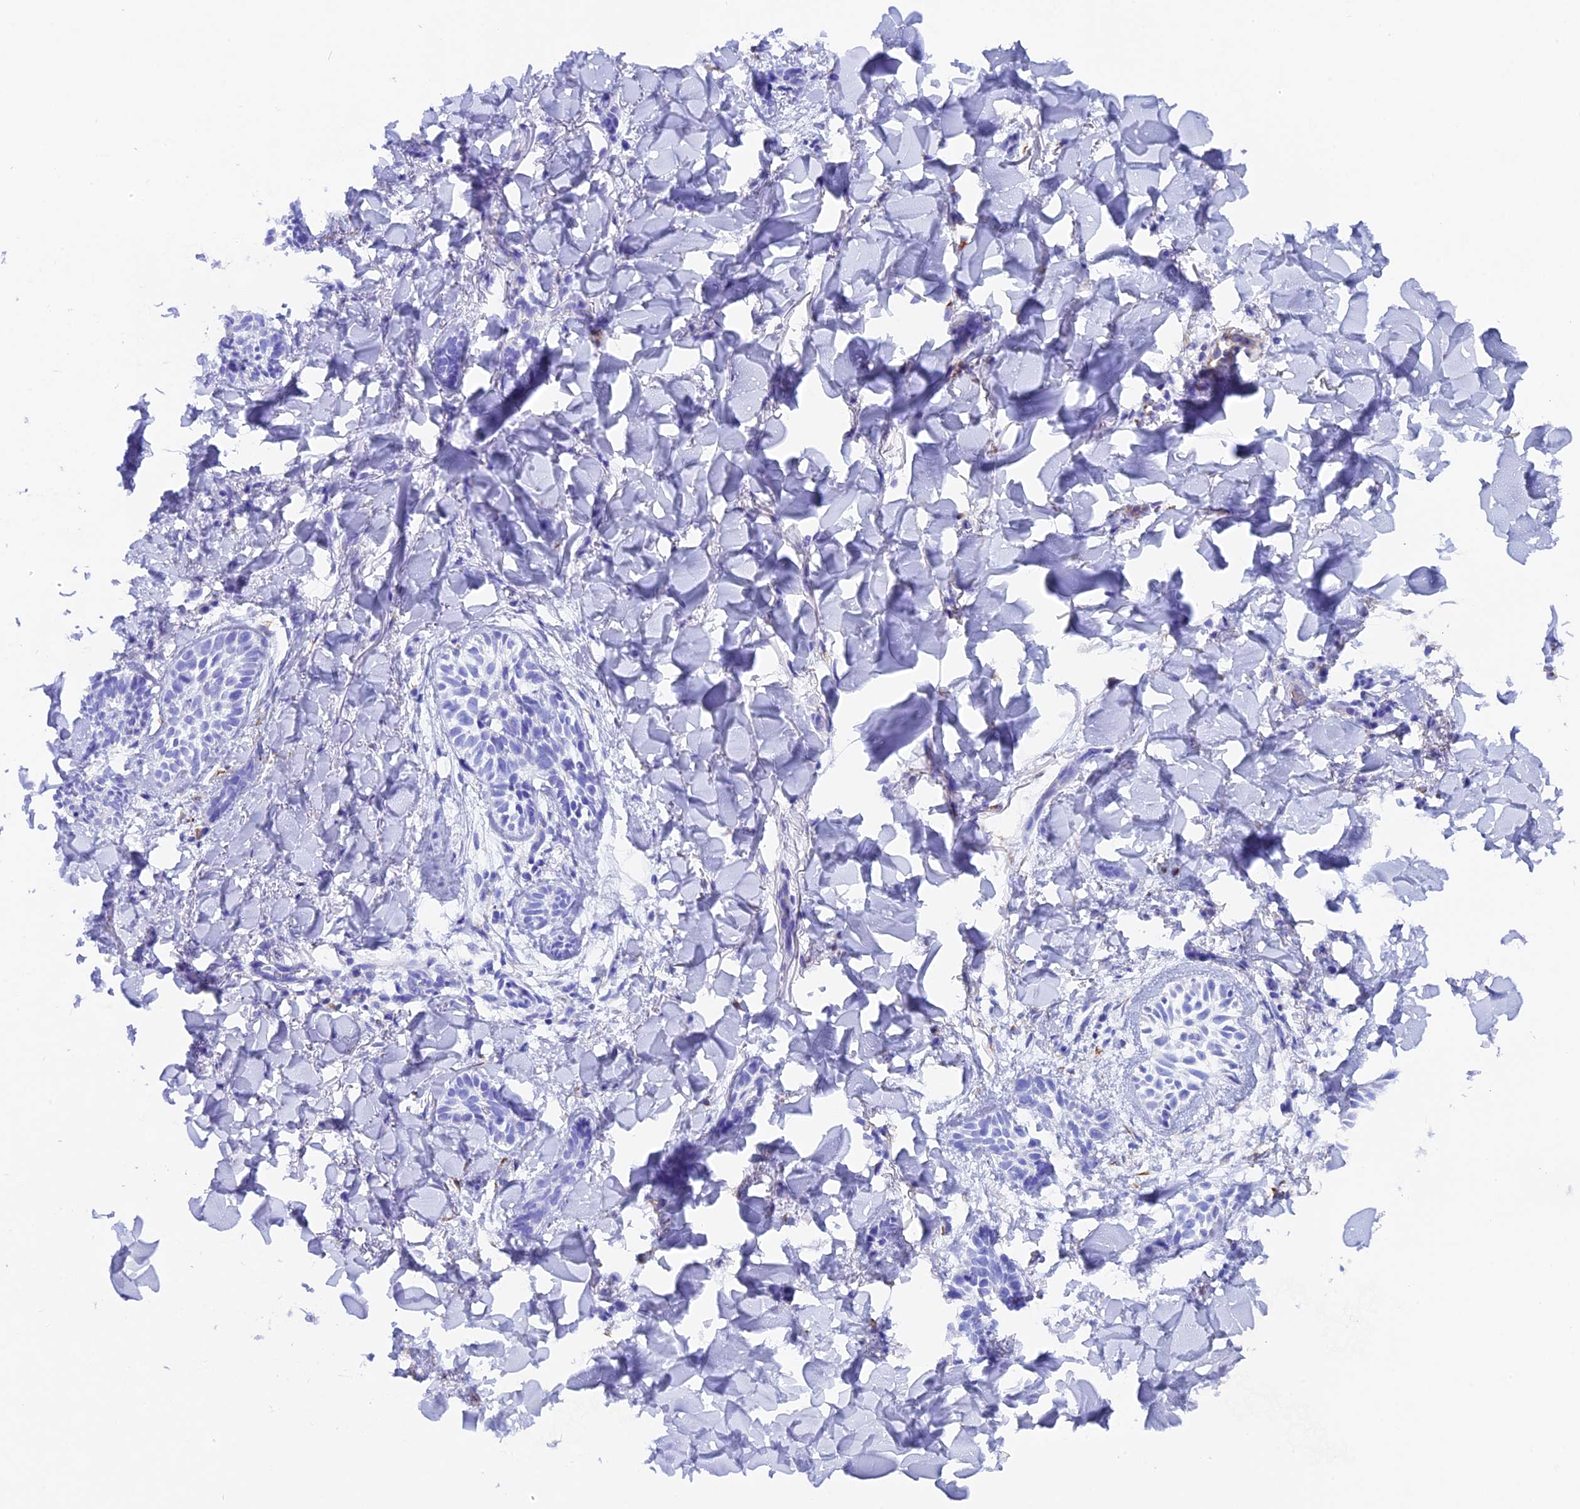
{"staining": {"intensity": "negative", "quantity": "none", "location": "none"}, "tissue": "skin cancer", "cell_type": "Tumor cells", "image_type": "cancer", "snomed": [{"axis": "morphology", "description": "Basal cell carcinoma"}, {"axis": "topography", "description": "Skin"}], "caption": "Immunohistochemistry of skin cancer (basal cell carcinoma) reveals no staining in tumor cells.", "gene": "FKBP11", "patient": {"sex": "female", "age": 59}}